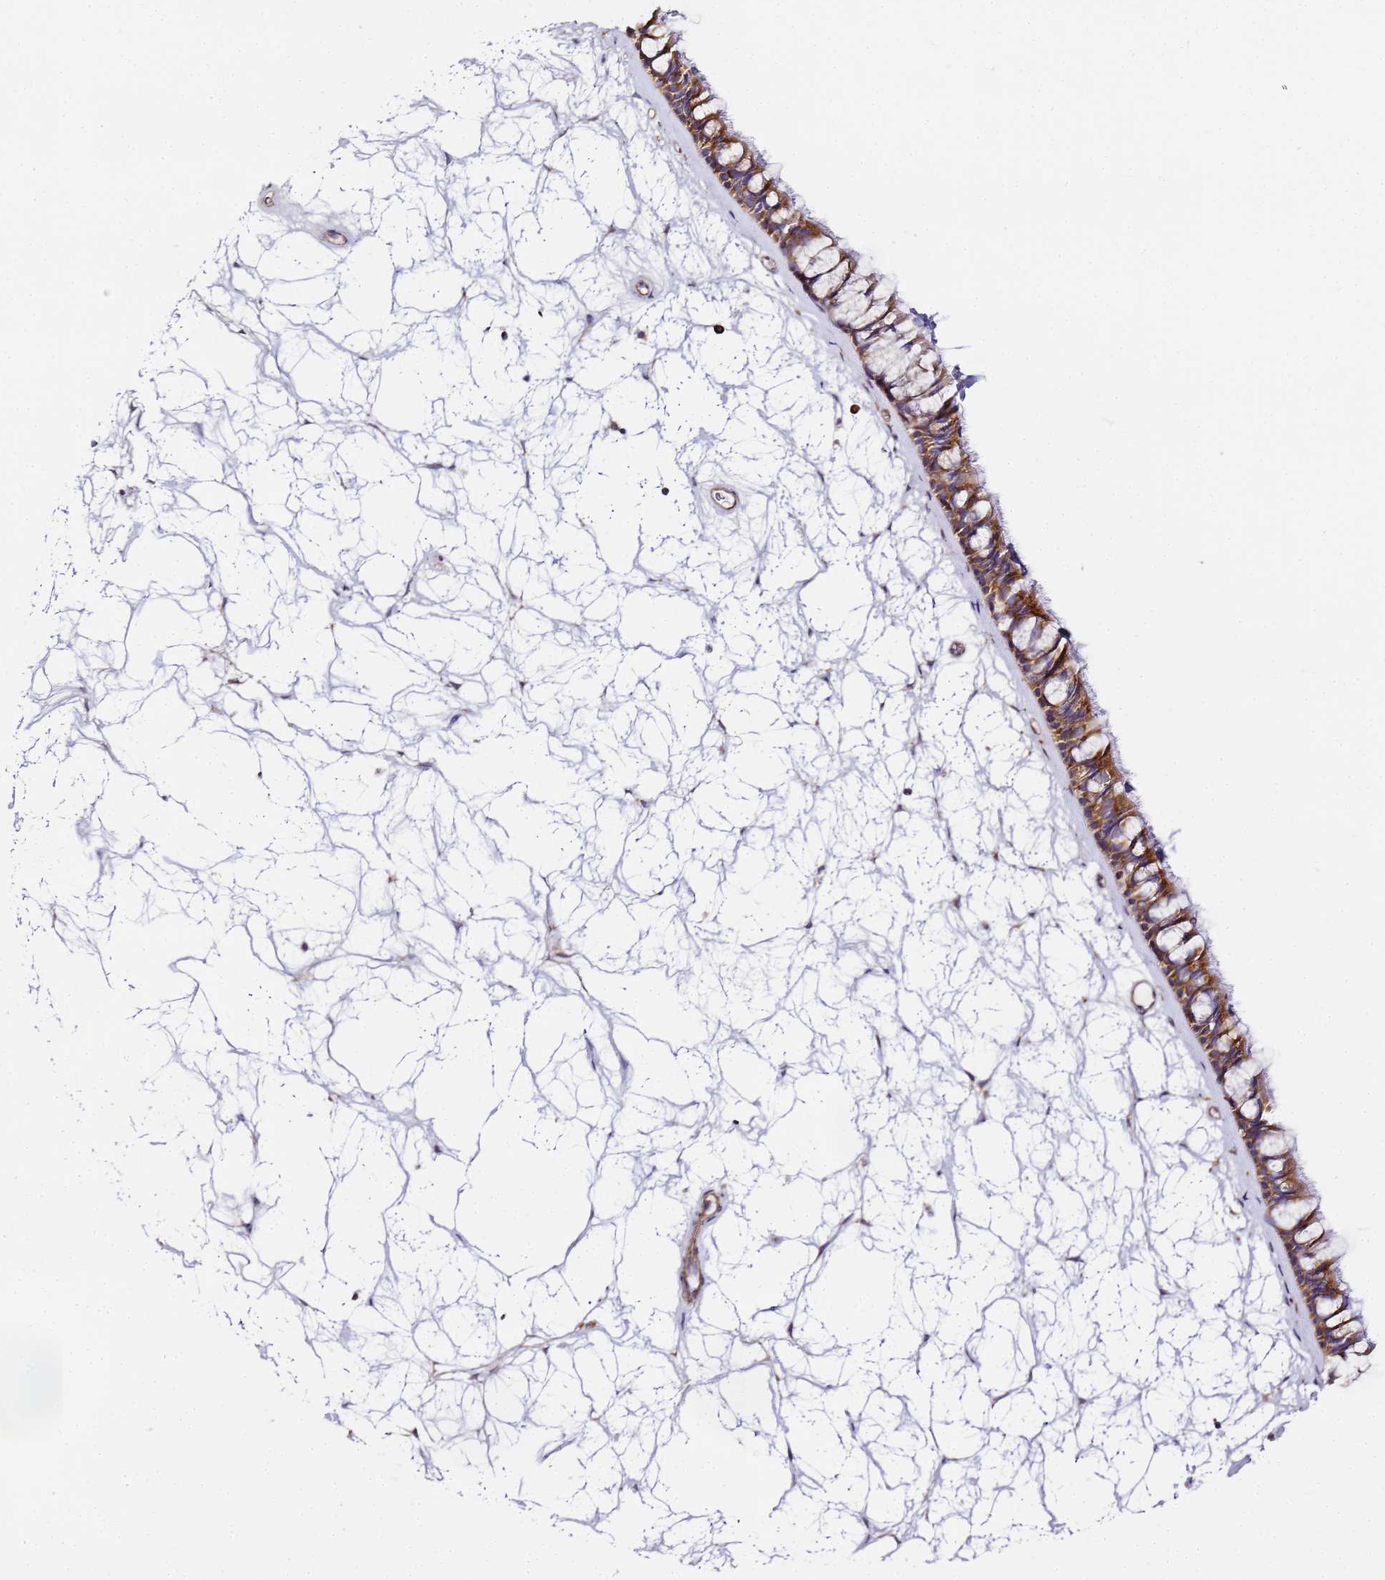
{"staining": {"intensity": "moderate", "quantity": ">75%", "location": "cytoplasmic/membranous"}, "tissue": "nasopharynx", "cell_type": "Respiratory epithelial cells", "image_type": "normal", "snomed": [{"axis": "morphology", "description": "Normal tissue, NOS"}, {"axis": "topography", "description": "Nasopharynx"}], "caption": "Protein analysis of normal nasopharynx displays moderate cytoplasmic/membranous expression in approximately >75% of respiratory epithelial cells.", "gene": "RPL13A", "patient": {"sex": "male", "age": 64}}